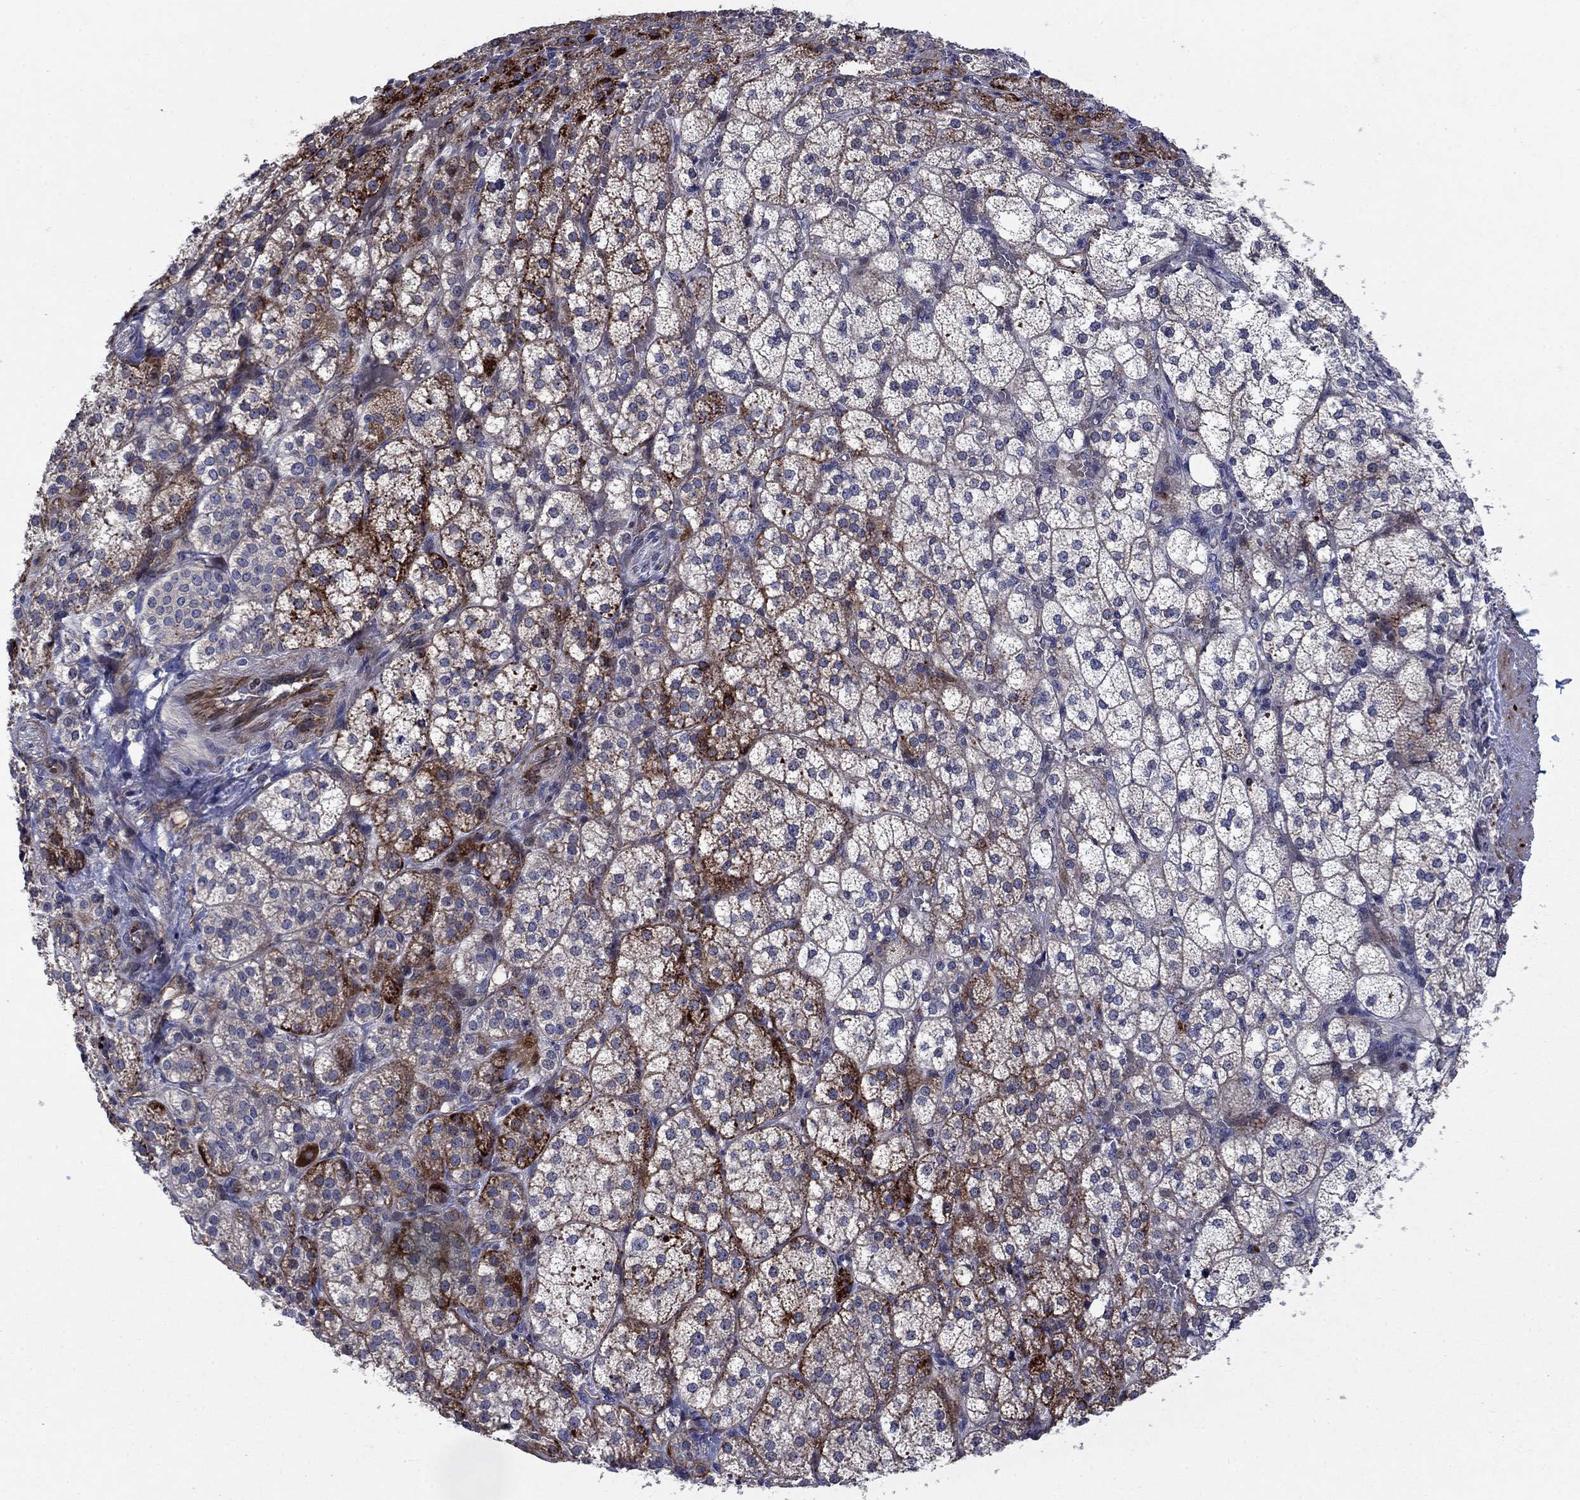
{"staining": {"intensity": "strong", "quantity": "25%-75%", "location": "cytoplasmic/membranous"}, "tissue": "adrenal gland", "cell_type": "Glandular cells", "image_type": "normal", "snomed": [{"axis": "morphology", "description": "Normal tissue, NOS"}, {"axis": "topography", "description": "Adrenal gland"}], "caption": "A high amount of strong cytoplasmic/membranous positivity is seen in approximately 25%-75% of glandular cells in benign adrenal gland. (brown staining indicates protein expression, while blue staining denotes nuclei).", "gene": "SLC7A1", "patient": {"sex": "female", "age": 60}}